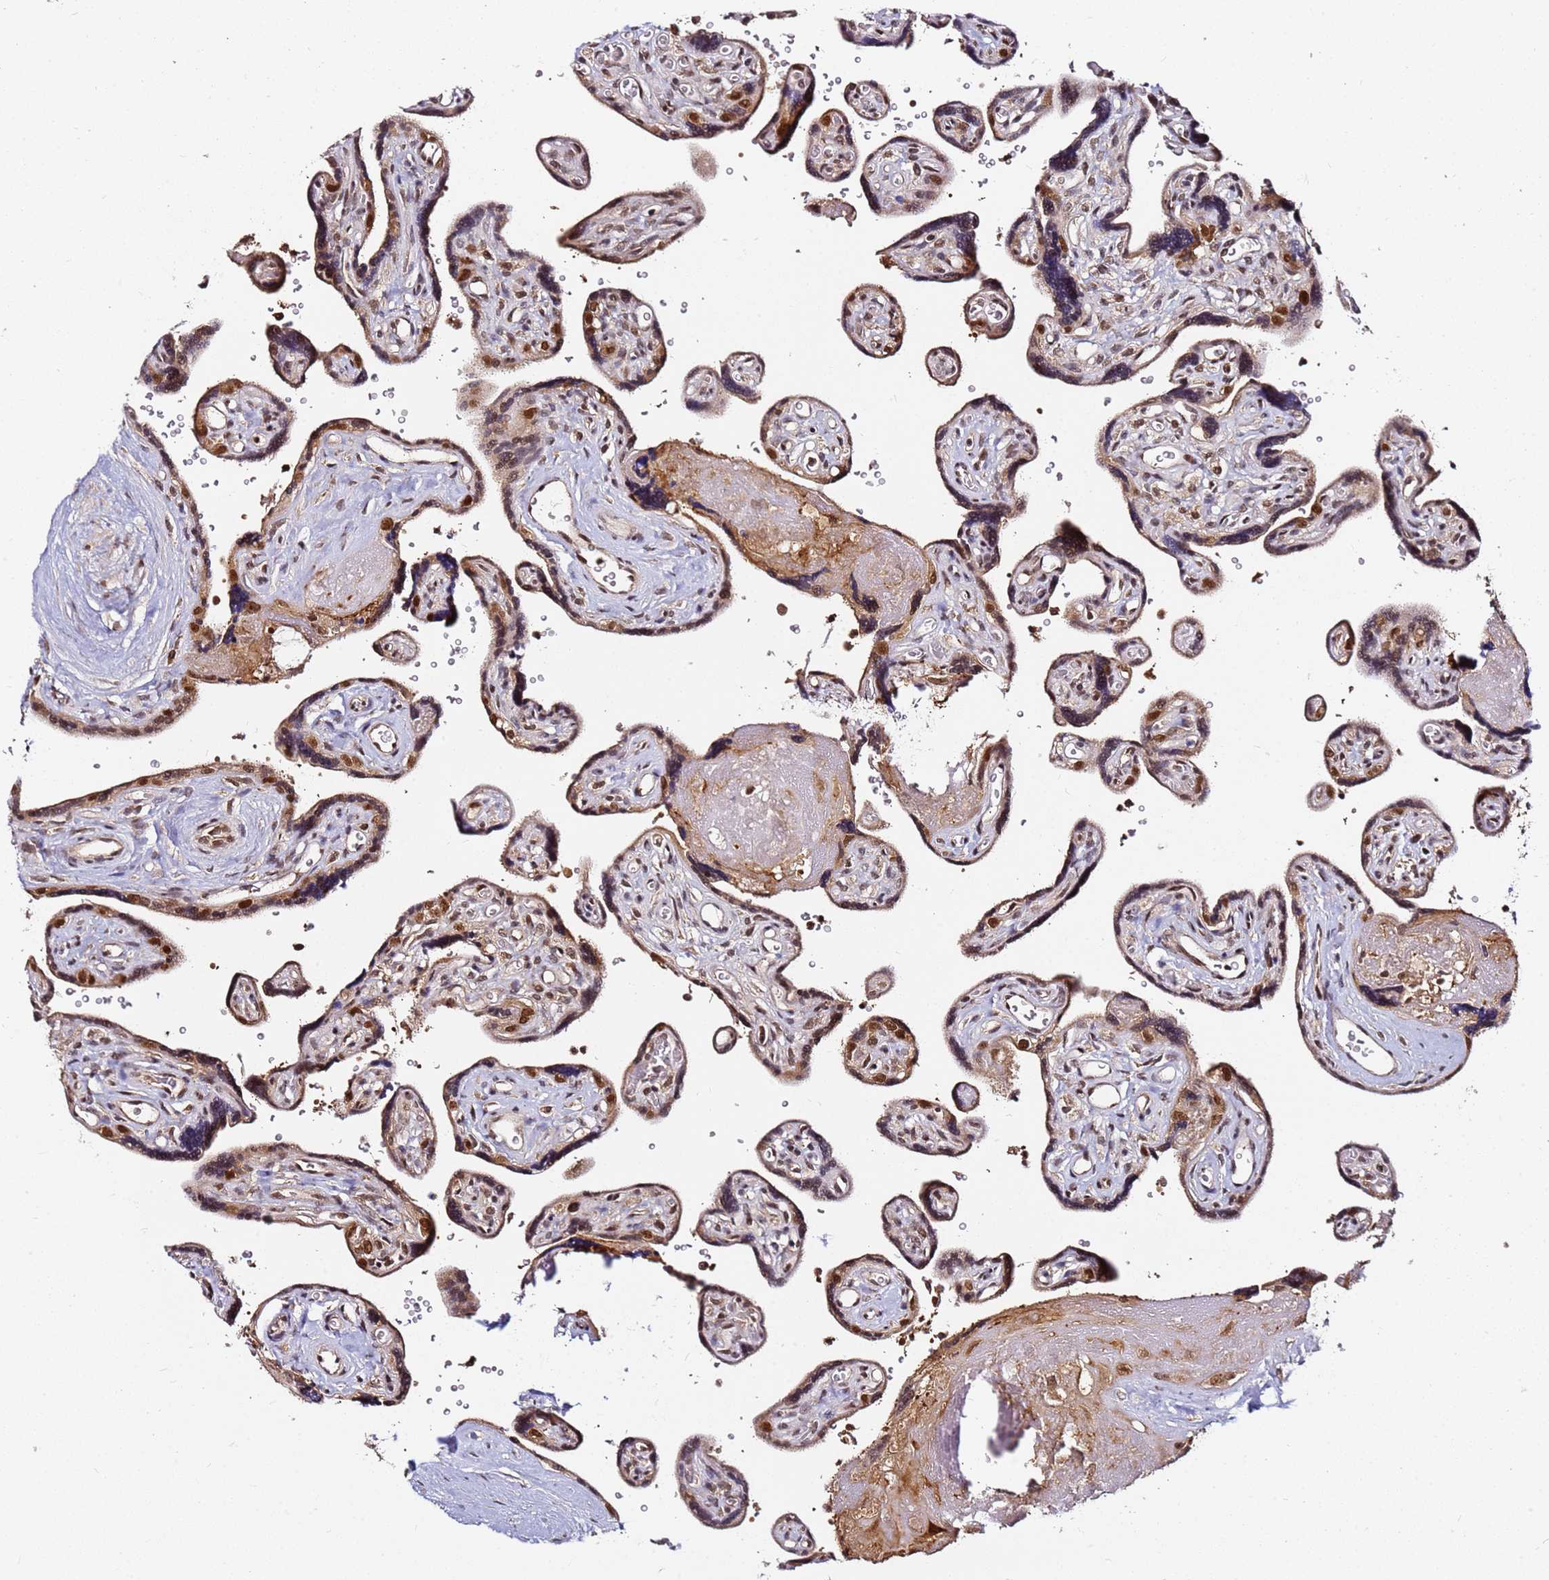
{"staining": {"intensity": "moderate", "quantity": ">75%", "location": "cytoplasmic/membranous,nuclear"}, "tissue": "placenta", "cell_type": "Trophoblastic cells", "image_type": "normal", "snomed": [{"axis": "morphology", "description": "Normal tissue, NOS"}, {"axis": "topography", "description": "Placenta"}], "caption": "A high-resolution image shows immunohistochemistry staining of unremarkable placenta, which demonstrates moderate cytoplasmic/membranous,nuclear staining in approximately >75% of trophoblastic cells. (Stains: DAB (3,3'-diaminobenzidine) in brown, nuclei in blue, Microscopy: brightfield microscopy at high magnification).", "gene": "RGS18", "patient": {"sex": "female", "age": 39}}